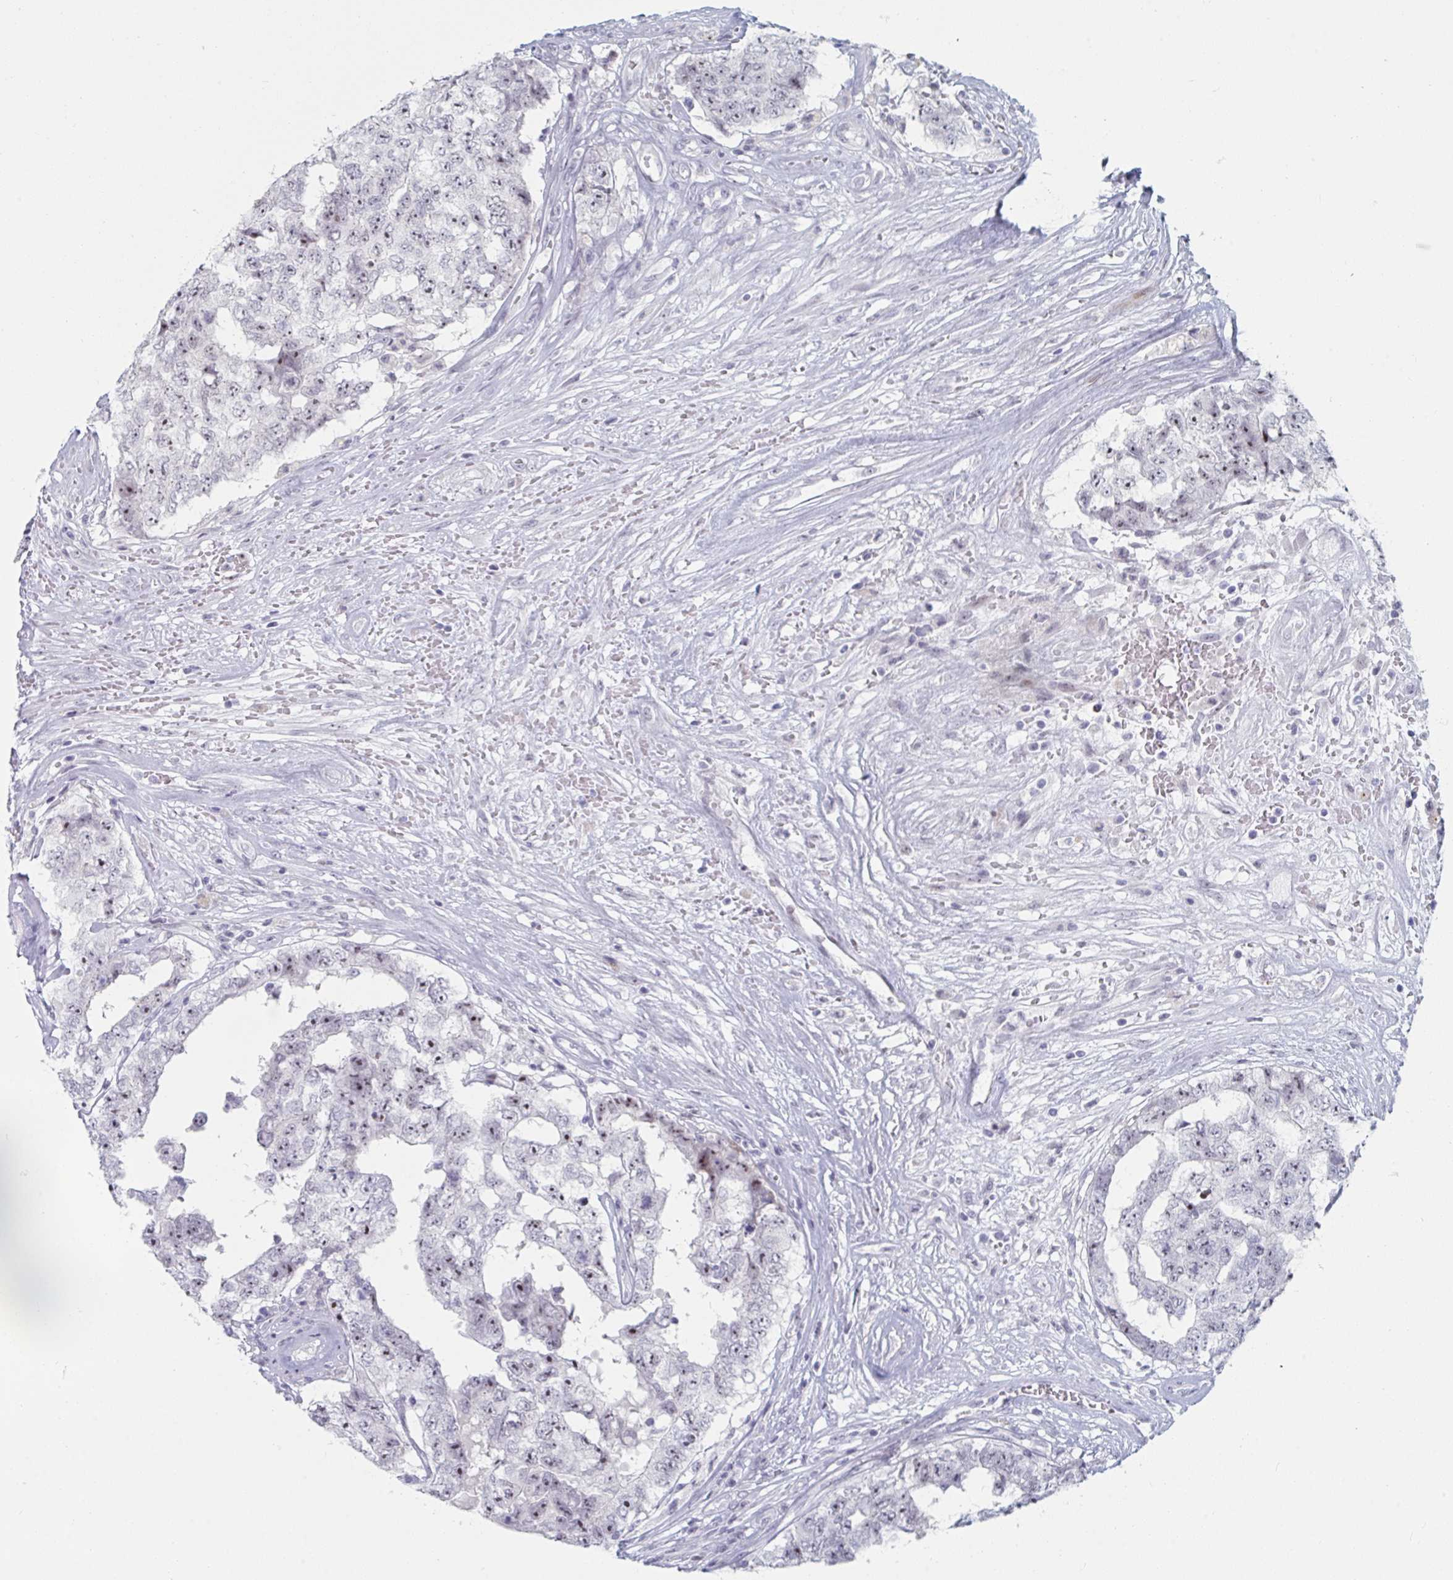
{"staining": {"intensity": "moderate", "quantity": ">75%", "location": "nuclear"}, "tissue": "testis cancer", "cell_type": "Tumor cells", "image_type": "cancer", "snomed": [{"axis": "morphology", "description": "Normal tissue, NOS"}, {"axis": "morphology", "description": "Carcinoma, Embryonal, NOS"}, {"axis": "topography", "description": "Testis"}, {"axis": "topography", "description": "Epididymis"}], "caption": "Immunohistochemical staining of human testis embryonal carcinoma displays medium levels of moderate nuclear protein positivity in about >75% of tumor cells. (DAB = brown stain, brightfield microscopy at high magnification).", "gene": "NR1H2", "patient": {"sex": "male", "age": 25}}